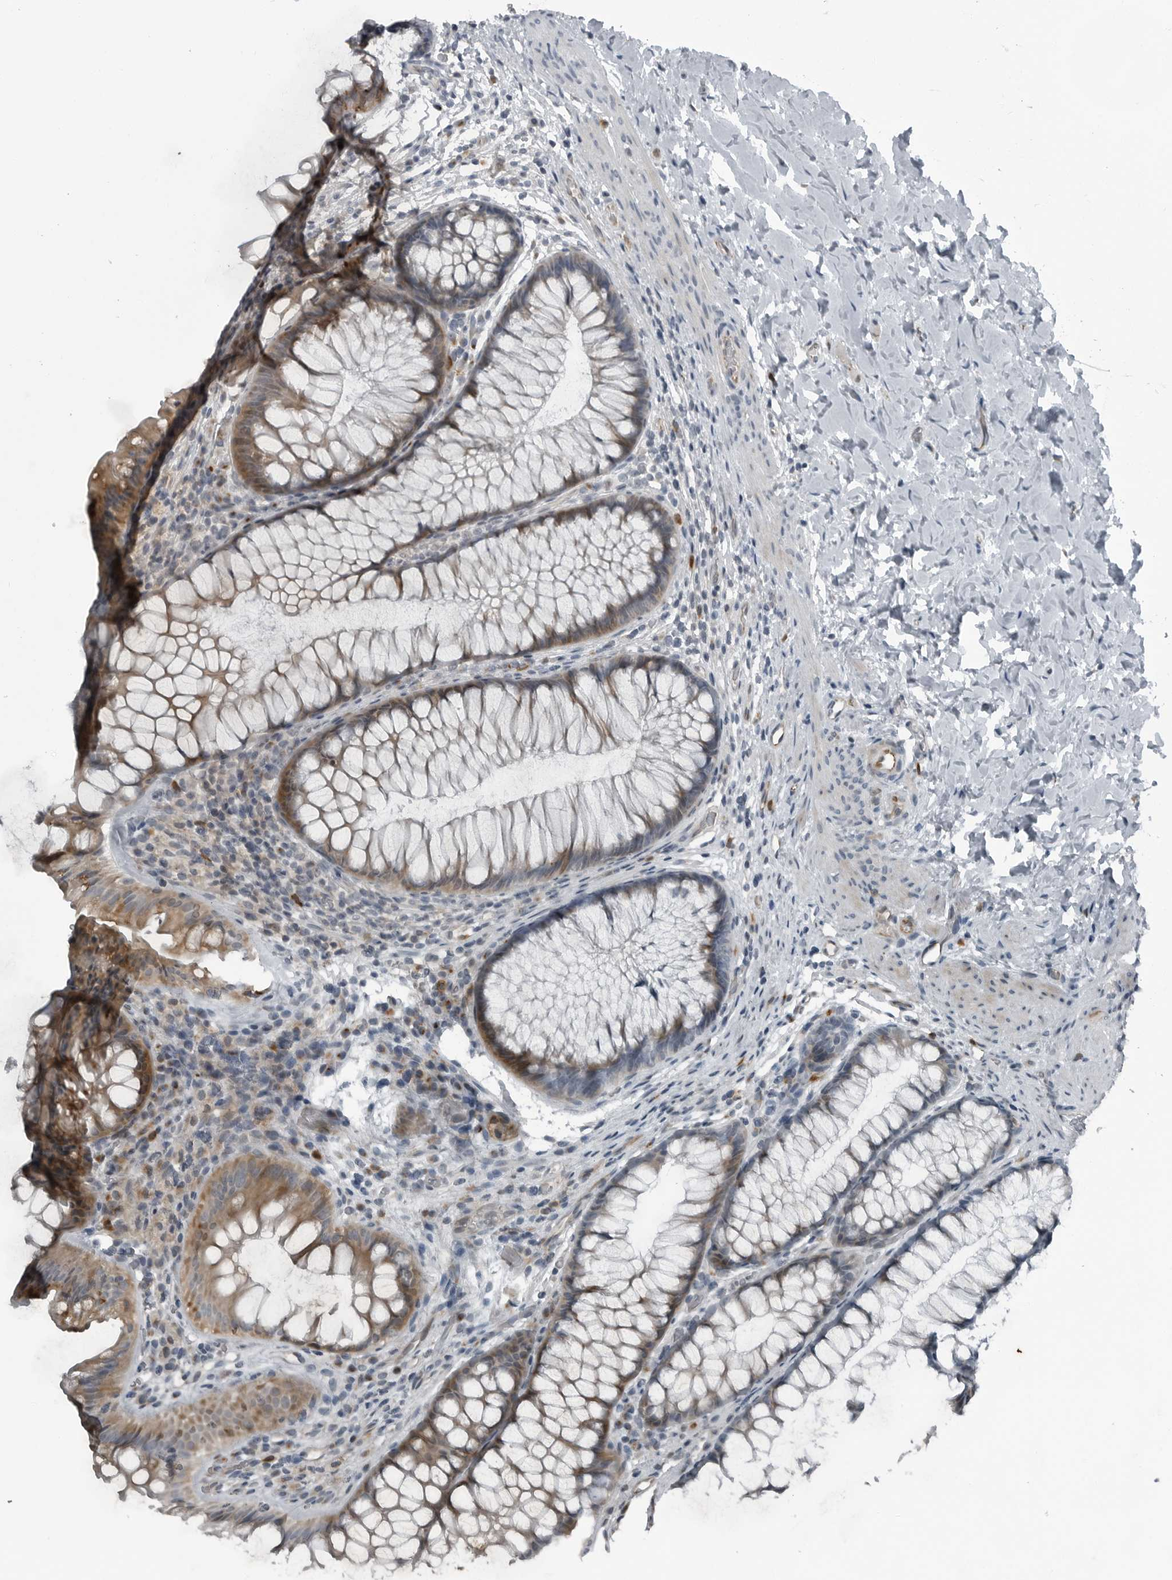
{"staining": {"intensity": "negative", "quantity": "none", "location": "none"}, "tissue": "colon", "cell_type": "Endothelial cells", "image_type": "normal", "snomed": [{"axis": "morphology", "description": "Normal tissue, NOS"}, {"axis": "topography", "description": "Colon"}], "caption": "DAB (3,3'-diaminobenzidine) immunohistochemical staining of benign human colon demonstrates no significant staining in endothelial cells.", "gene": "GAK", "patient": {"sex": "female", "age": 62}}